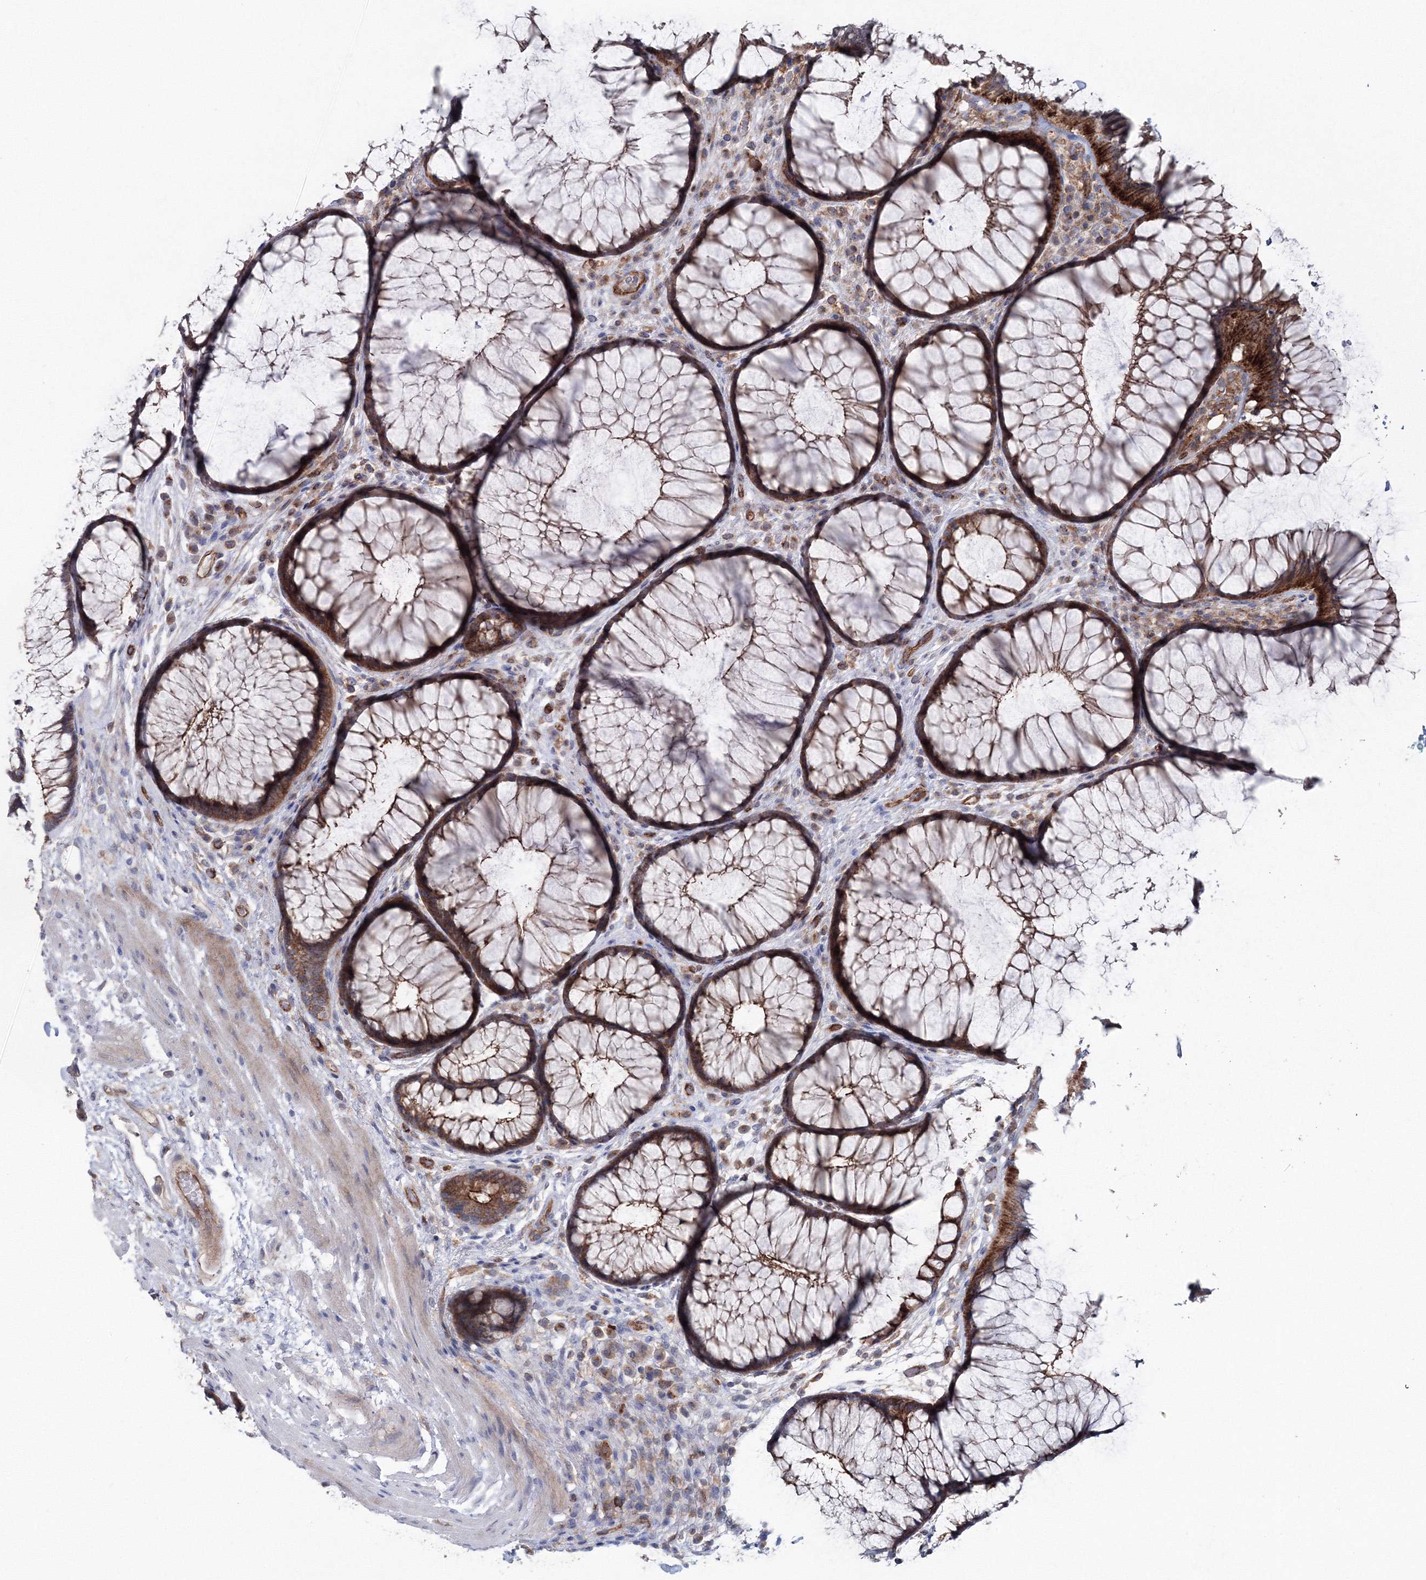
{"staining": {"intensity": "moderate", "quantity": ">75%", "location": "cytoplasmic/membranous"}, "tissue": "rectum", "cell_type": "Glandular cells", "image_type": "normal", "snomed": [{"axis": "morphology", "description": "Normal tissue, NOS"}, {"axis": "topography", "description": "Rectum"}], "caption": "A medium amount of moderate cytoplasmic/membranous expression is present in approximately >75% of glandular cells in unremarkable rectum.", "gene": "GGA2", "patient": {"sex": "male", "age": 51}}